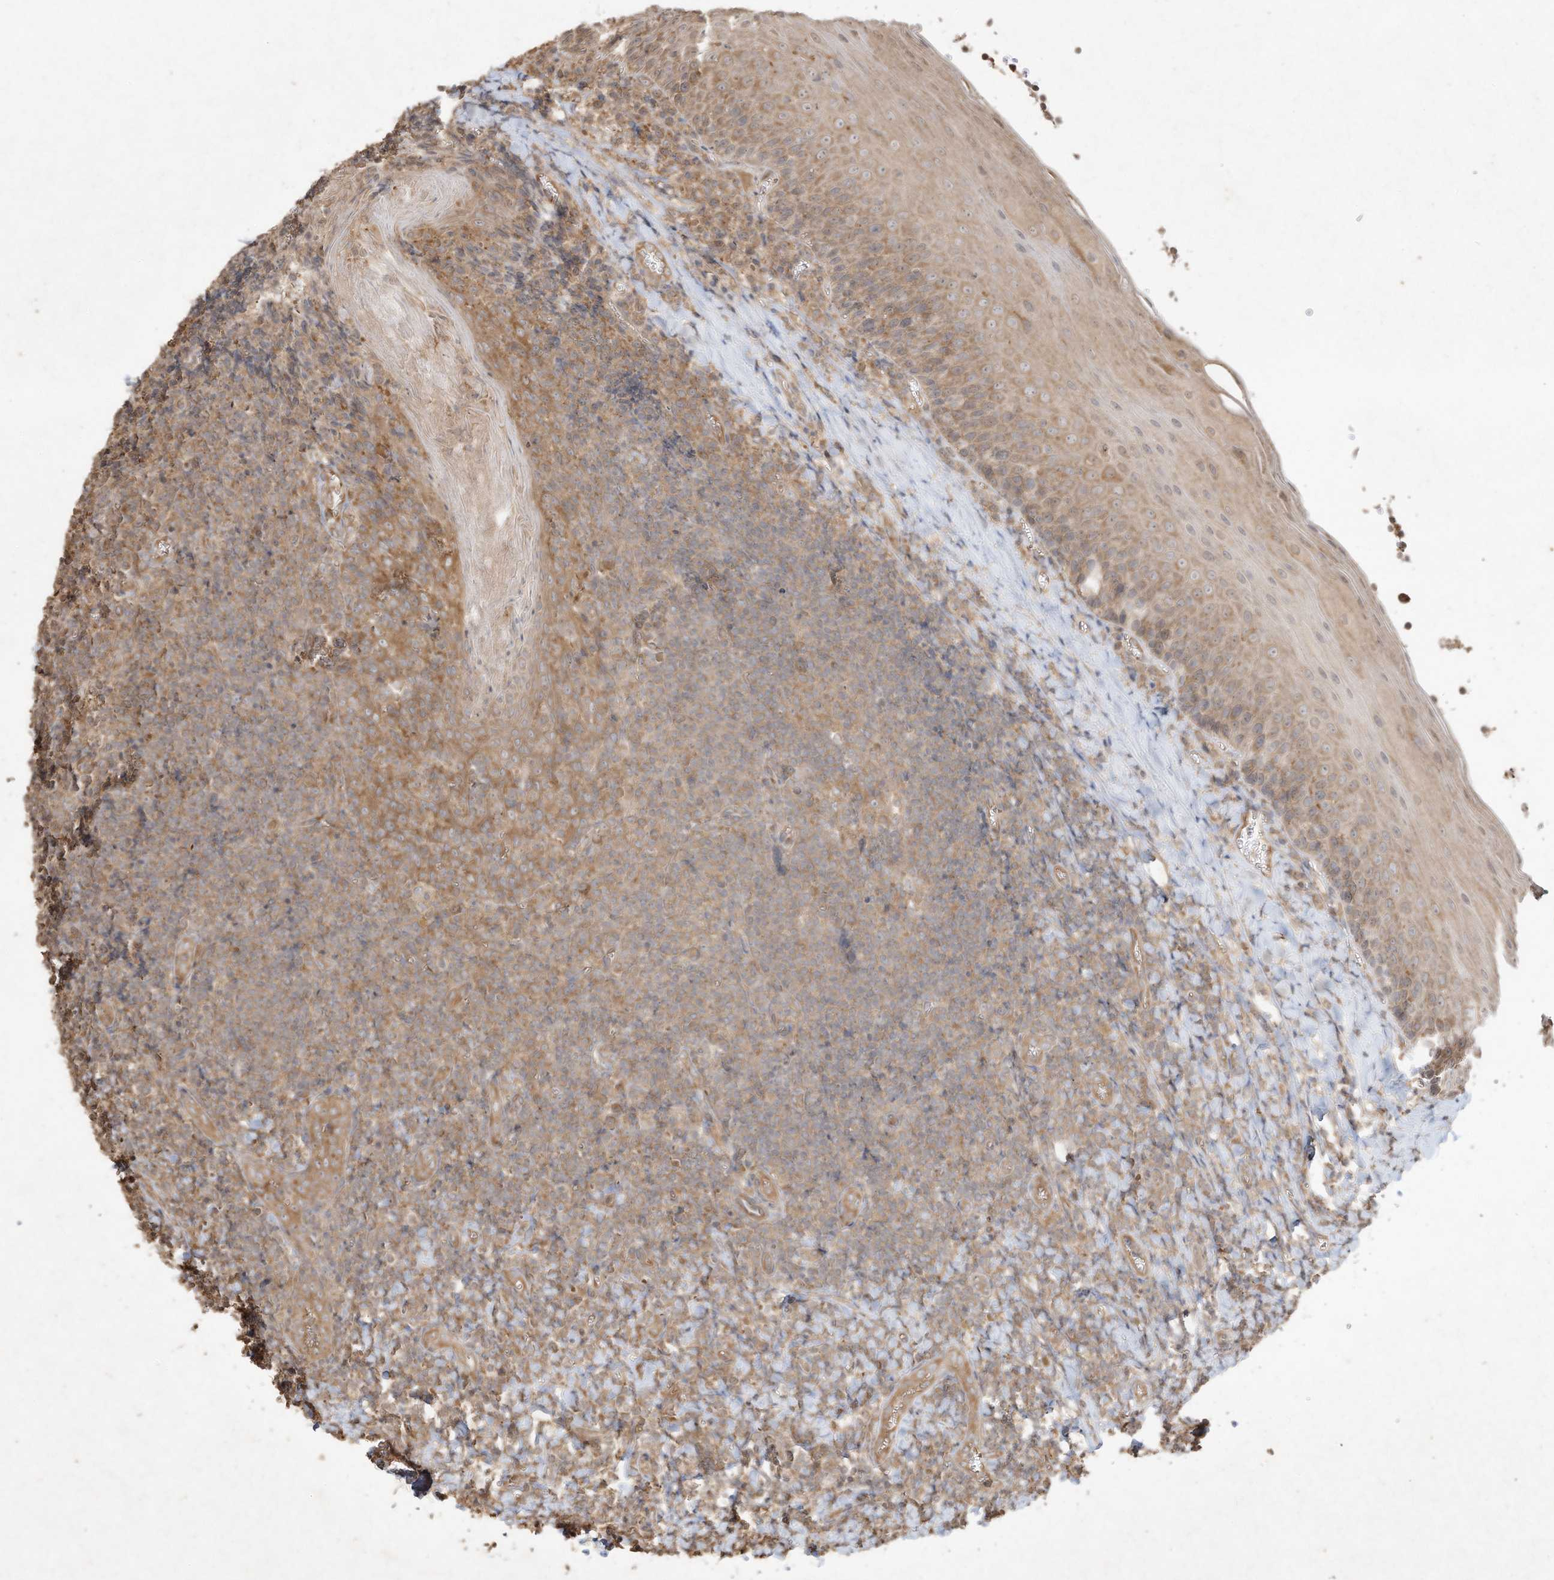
{"staining": {"intensity": "moderate", "quantity": ">75%", "location": "cytoplasmic/membranous"}, "tissue": "tonsil", "cell_type": "Germinal center cells", "image_type": "normal", "snomed": [{"axis": "morphology", "description": "Normal tissue, NOS"}, {"axis": "topography", "description": "Tonsil"}], "caption": "Moderate cytoplasmic/membranous expression for a protein is present in about >75% of germinal center cells of normal tonsil using immunohistochemistry.", "gene": "DYNC1I2", "patient": {"sex": "male", "age": 27}}